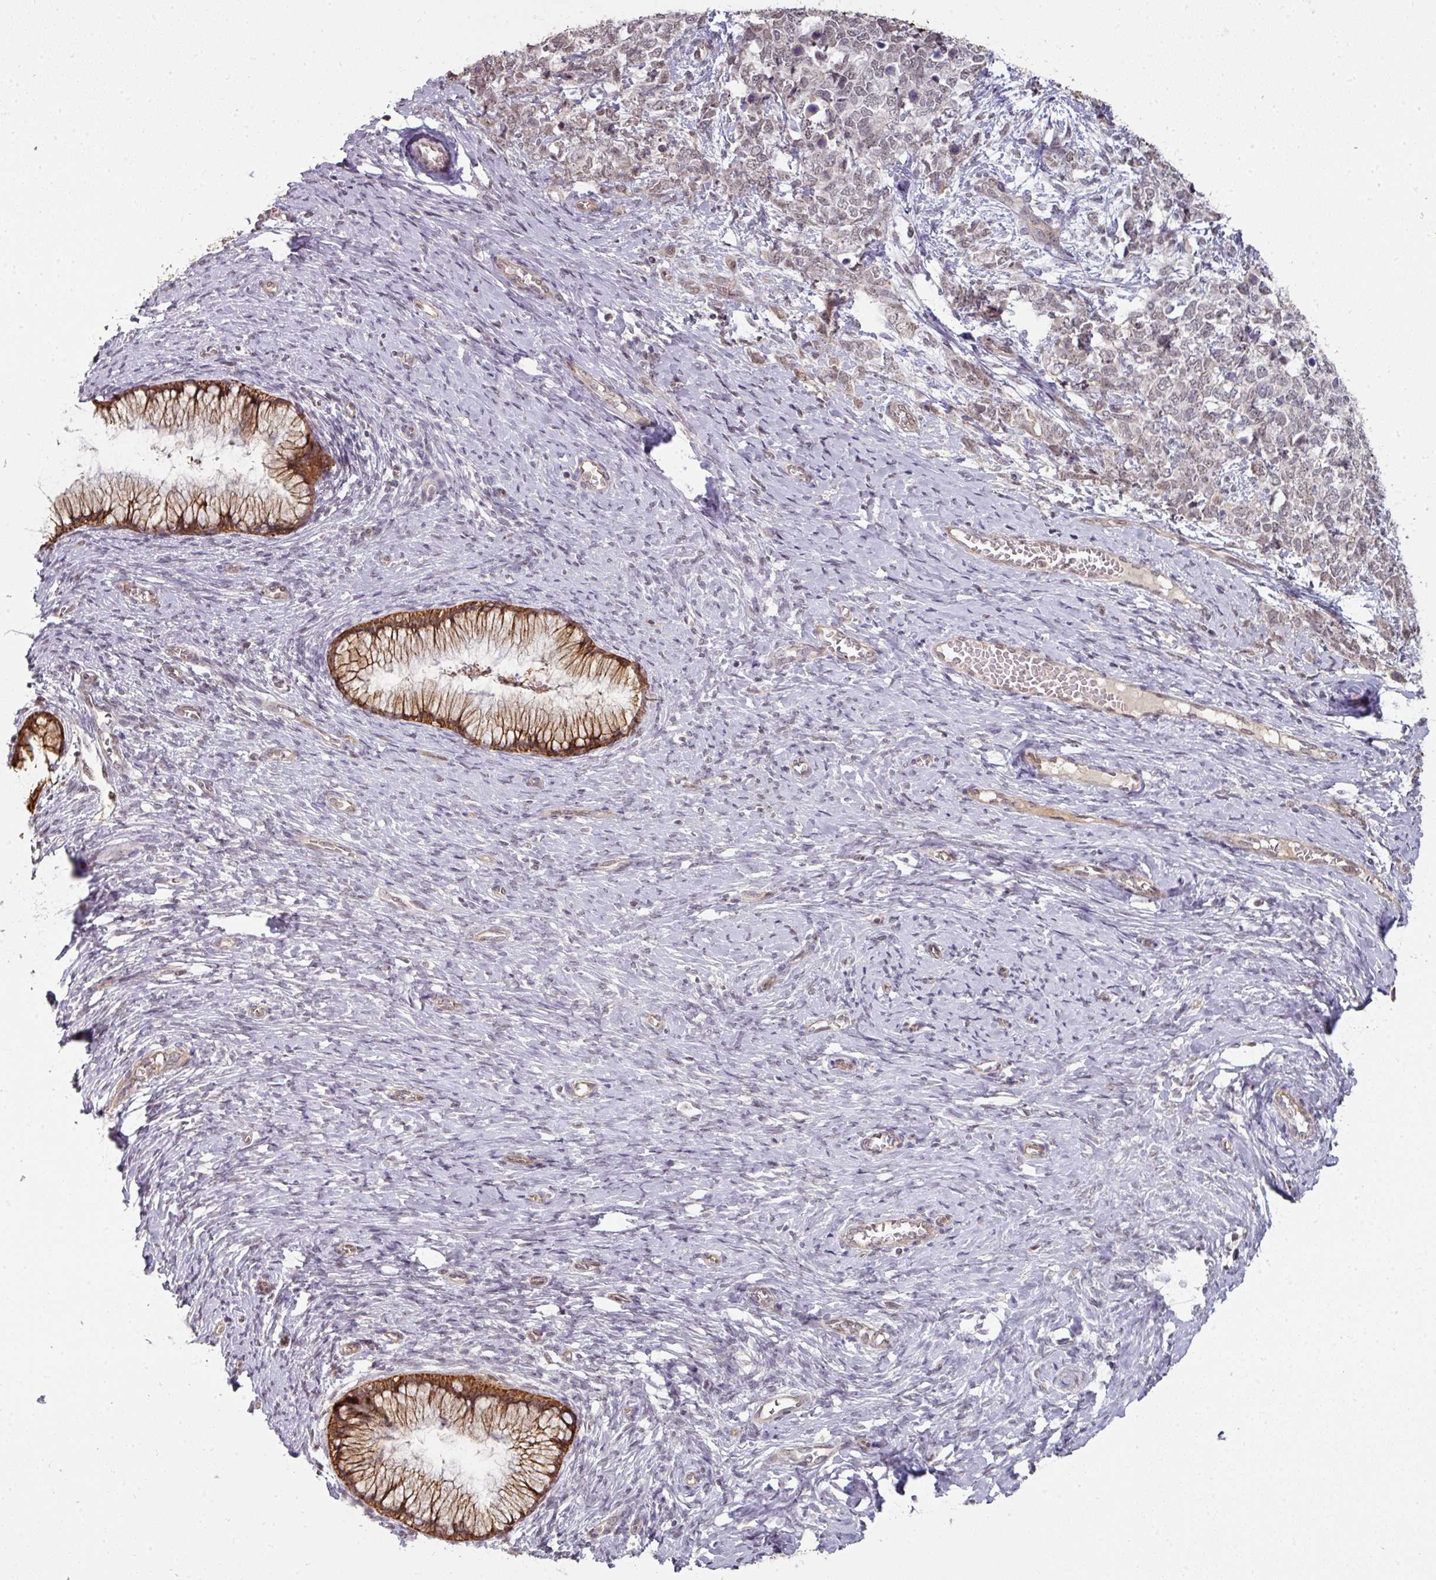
{"staining": {"intensity": "negative", "quantity": "none", "location": "none"}, "tissue": "cervical cancer", "cell_type": "Tumor cells", "image_type": "cancer", "snomed": [{"axis": "morphology", "description": "Squamous cell carcinoma, NOS"}, {"axis": "topography", "description": "Cervix"}], "caption": "DAB immunohistochemical staining of cervical cancer demonstrates no significant staining in tumor cells.", "gene": "GTF2H3", "patient": {"sex": "female", "age": 63}}